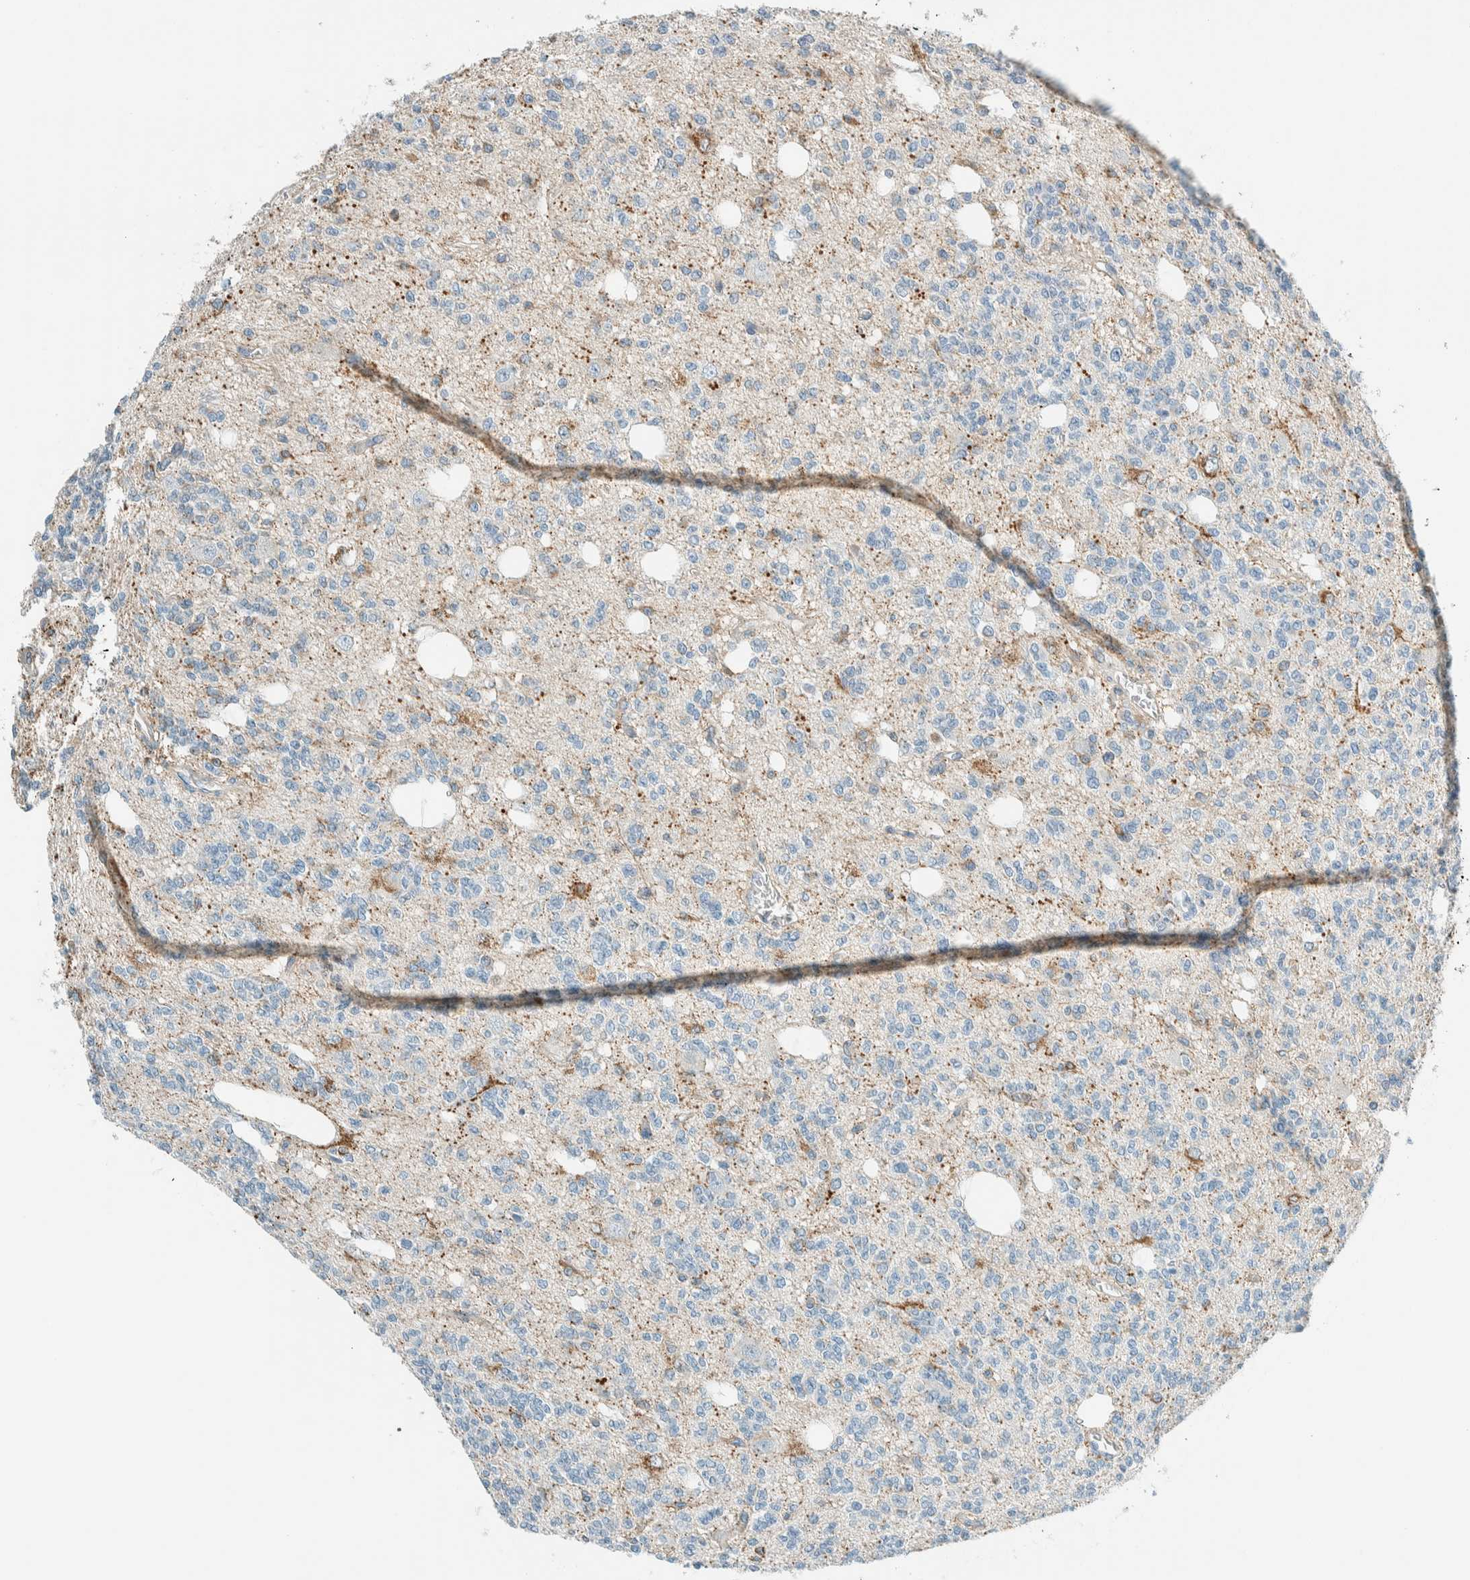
{"staining": {"intensity": "negative", "quantity": "none", "location": "none"}, "tissue": "glioma", "cell_type": "Tumor cells", "image_type": "cancer", "snomed": [{"axis": "morphology", "description": "Glioma, malignant, Low grade"}, {"axis": "topography", "description": "Brain"}], "caption": "Protein analysis of malignant glioma (low-grade) exhibits no significant expression in tumor cells.", "gene": "ALDH7A1", "patient": {"sex": "male", "age": 38}}